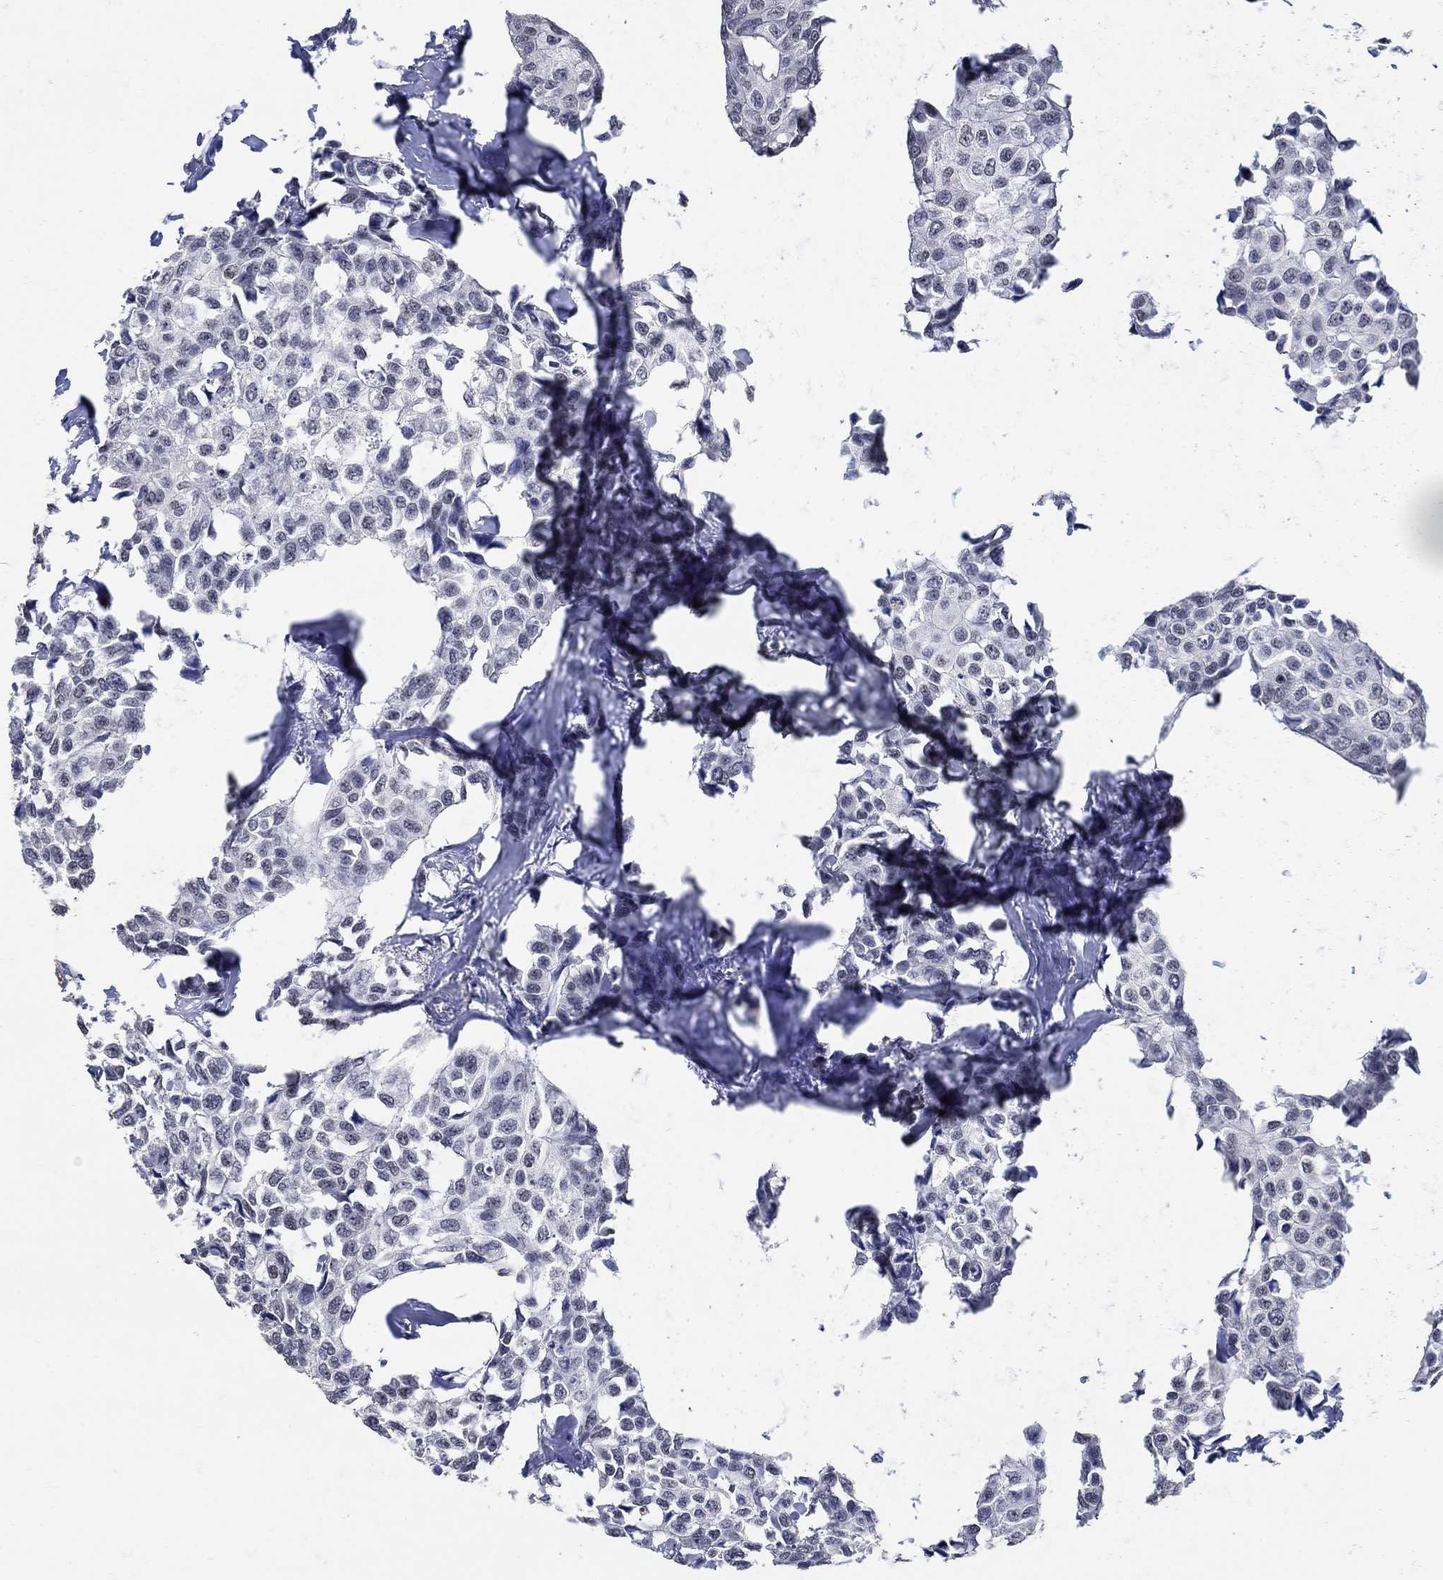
{"staining": {"intensity": "negative", "quantity": "none", "location": "none"}, "tissue": "breast cancer", "cell_type": "Tumor cells", "image_type": "cancer", "snomed": [{"axis": "morphology", "description": "Duct carcinoma"}, {"axis": "topography", "description": "Breast"}], "caption": "Immunohistochemistry (IHC) histopathology image of invasive ductal carcinoma (breast) stained for a protein (brown), which demonstrates no expression in tumor cells. The staining is performed using DAB (3,3'-diaminobenzidine) brown chromogen with nuclei counter-stained in using hematoxylin.", "gene": "KCNN3", "patient": {"sex": "female", "age": 80}}